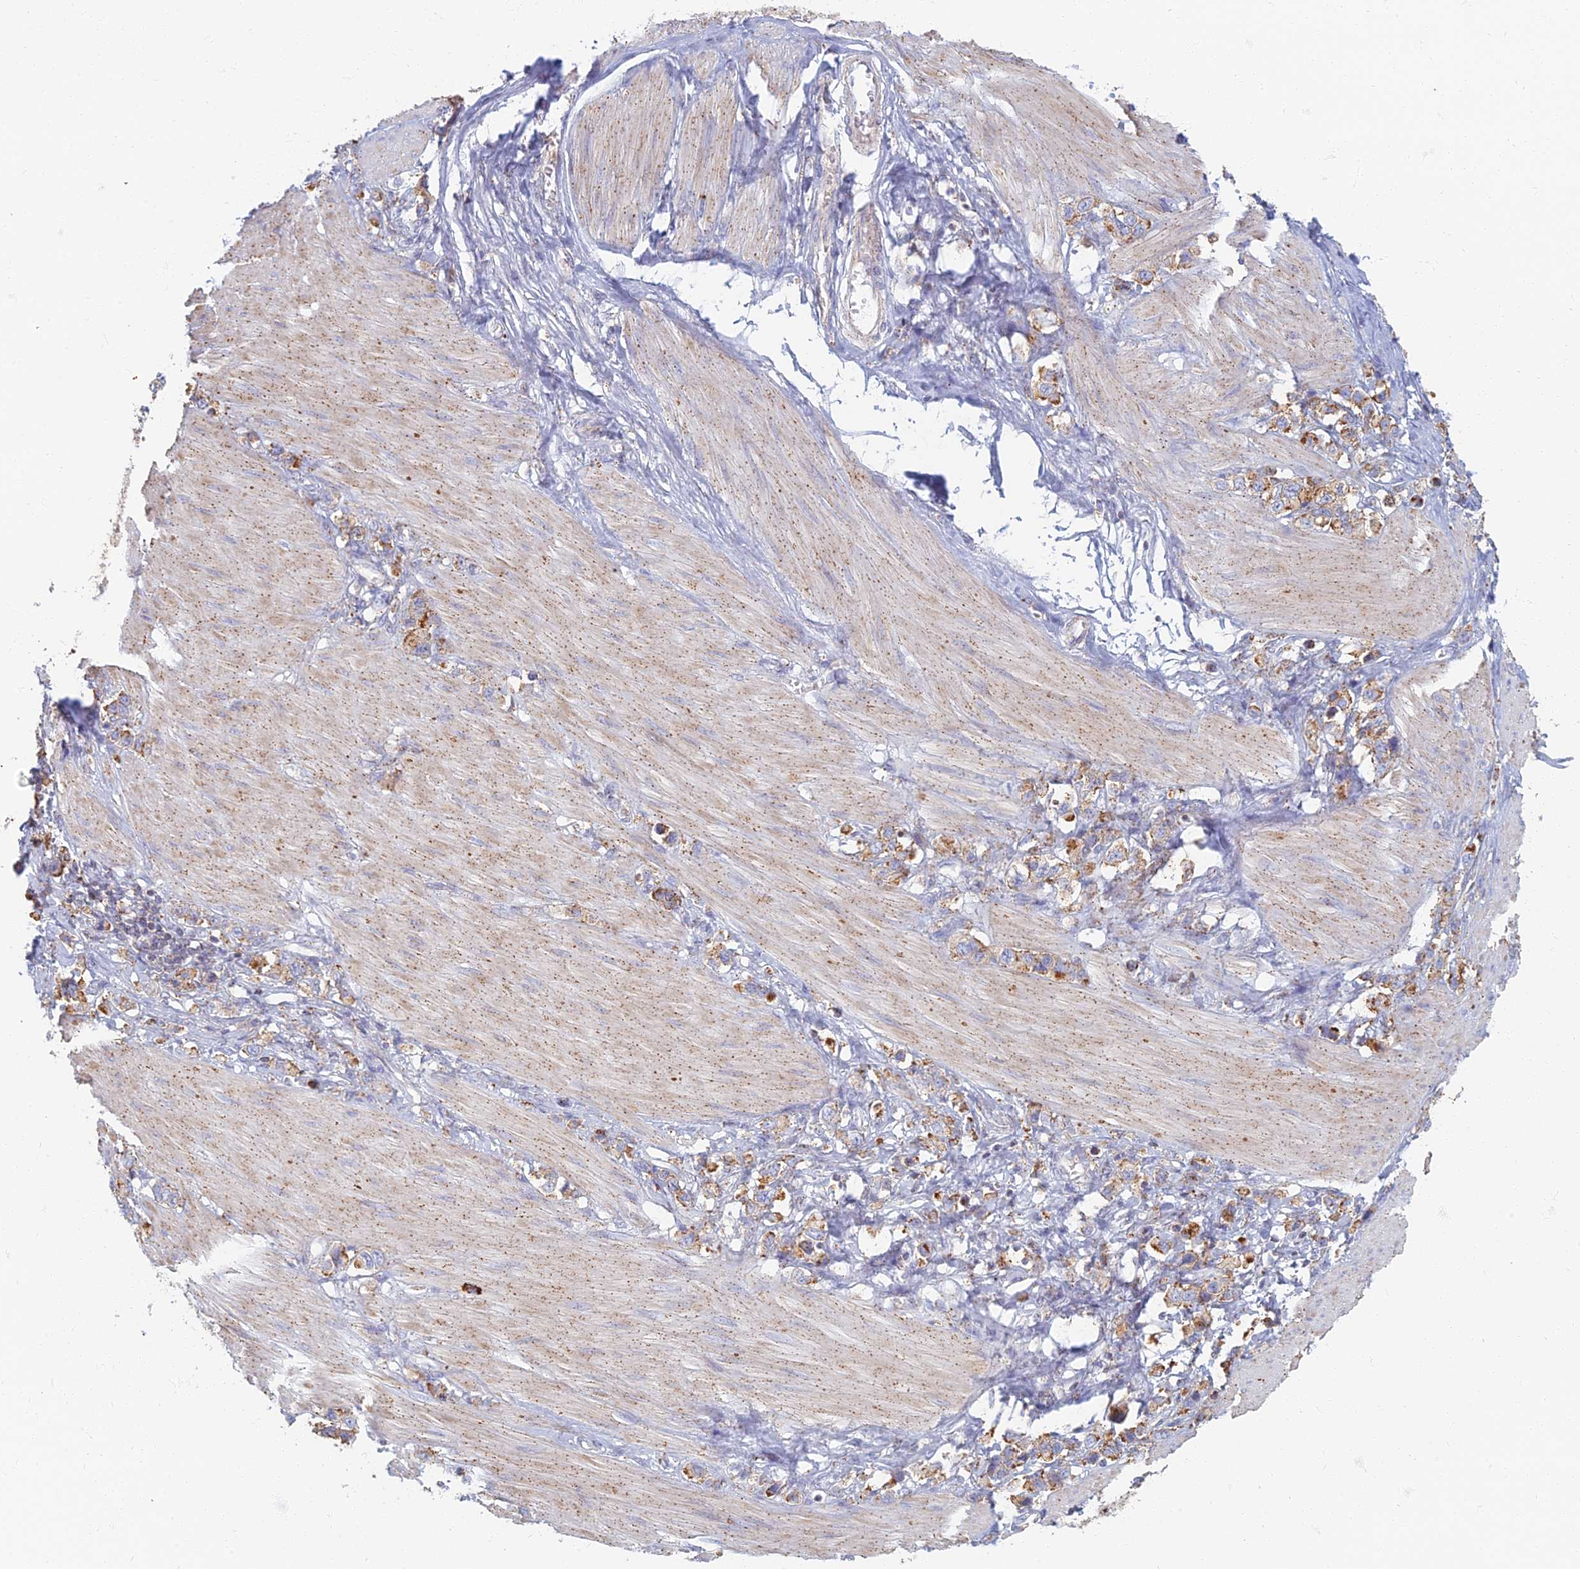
{"staining": {"intensity": "moderate", "quantity": ">75%", "location": "cytoplasmic/membranous"}, "tissue": "stomach cancer", "cell_type": "Tumor cells", "image_type": "cancer", "snomed": [{"axis": "morphology", "description": "Adenocarcinoma, NOS"}, {"axis": "topography", "description": "Stomach"}], "caption": "The micrograph displays a brown stain indicating the presence of a protein in the cytoplasmic/membranous of tumor cells in stomach adenocarcinoma. (Stains: DAB (3,3'-diaminobenzidine) in brown, nuclei in blue, Microscopy: brightfield microscopy at high magnification).", "gene": "CHMP4B", "patient": {"sex": "female", "age": 65}}